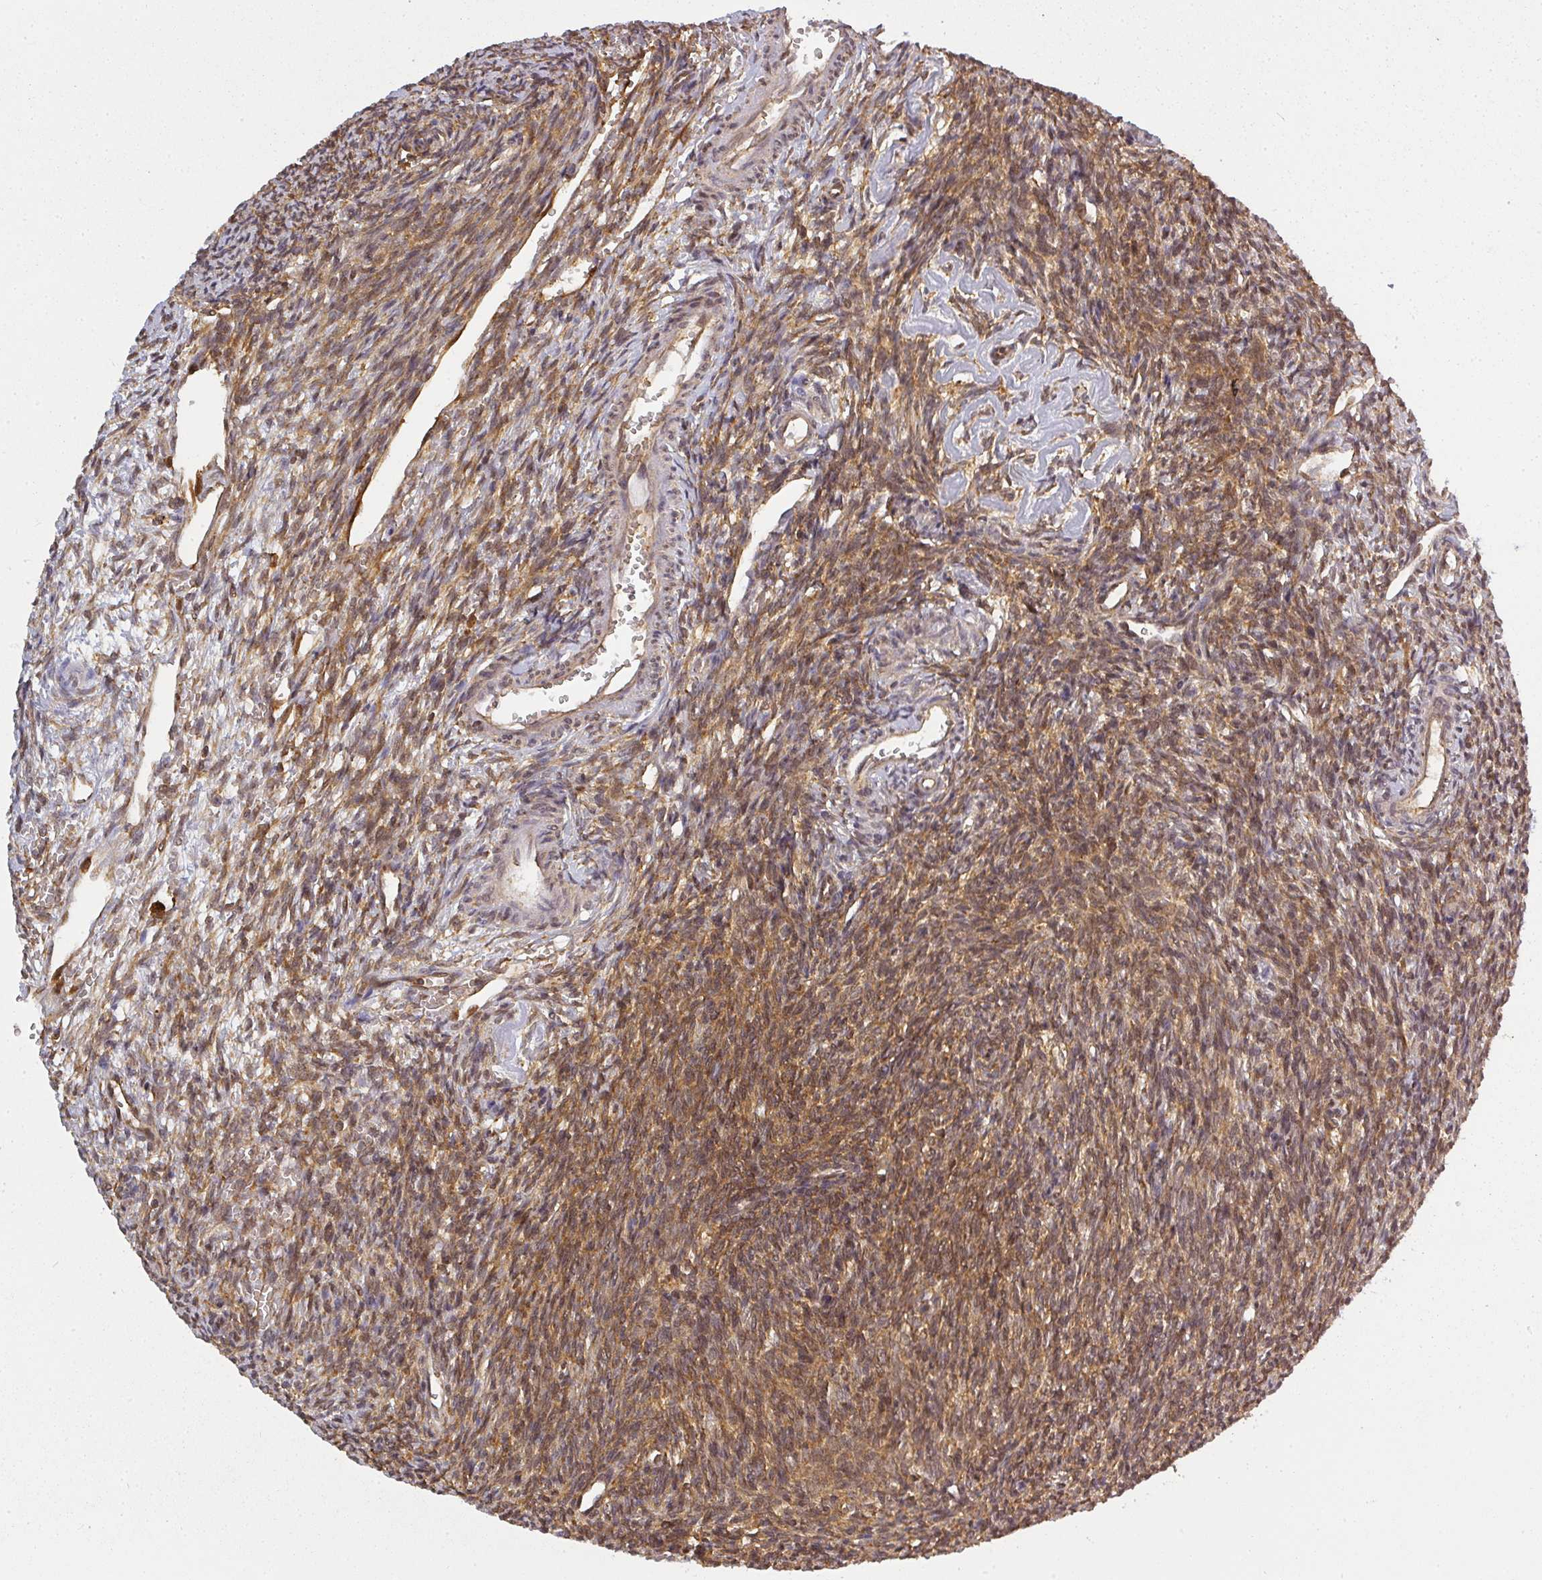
{"staining": {"intensity": "moderate", "quantity": ">75%", "location": "cytoplasmic/membranous"}, "tissue": "ovary", "cell_type": "Ovarian stroma cells", "image_type": "normal", "snomed": [{"axis": "morphology", "description": "Normal tissue, NOS"}, {"axis": "topography", "description": "Ovary"}], "caption": "The immunohistochemical stain shows moderate cytoplasmic/membranous positivity in ovarian stroma cells of normal ovary. (IHC, brightfield microscopy, high magnification).", "gene": "PPP6R3", "patient": {"sex": "female", "age": 39}}